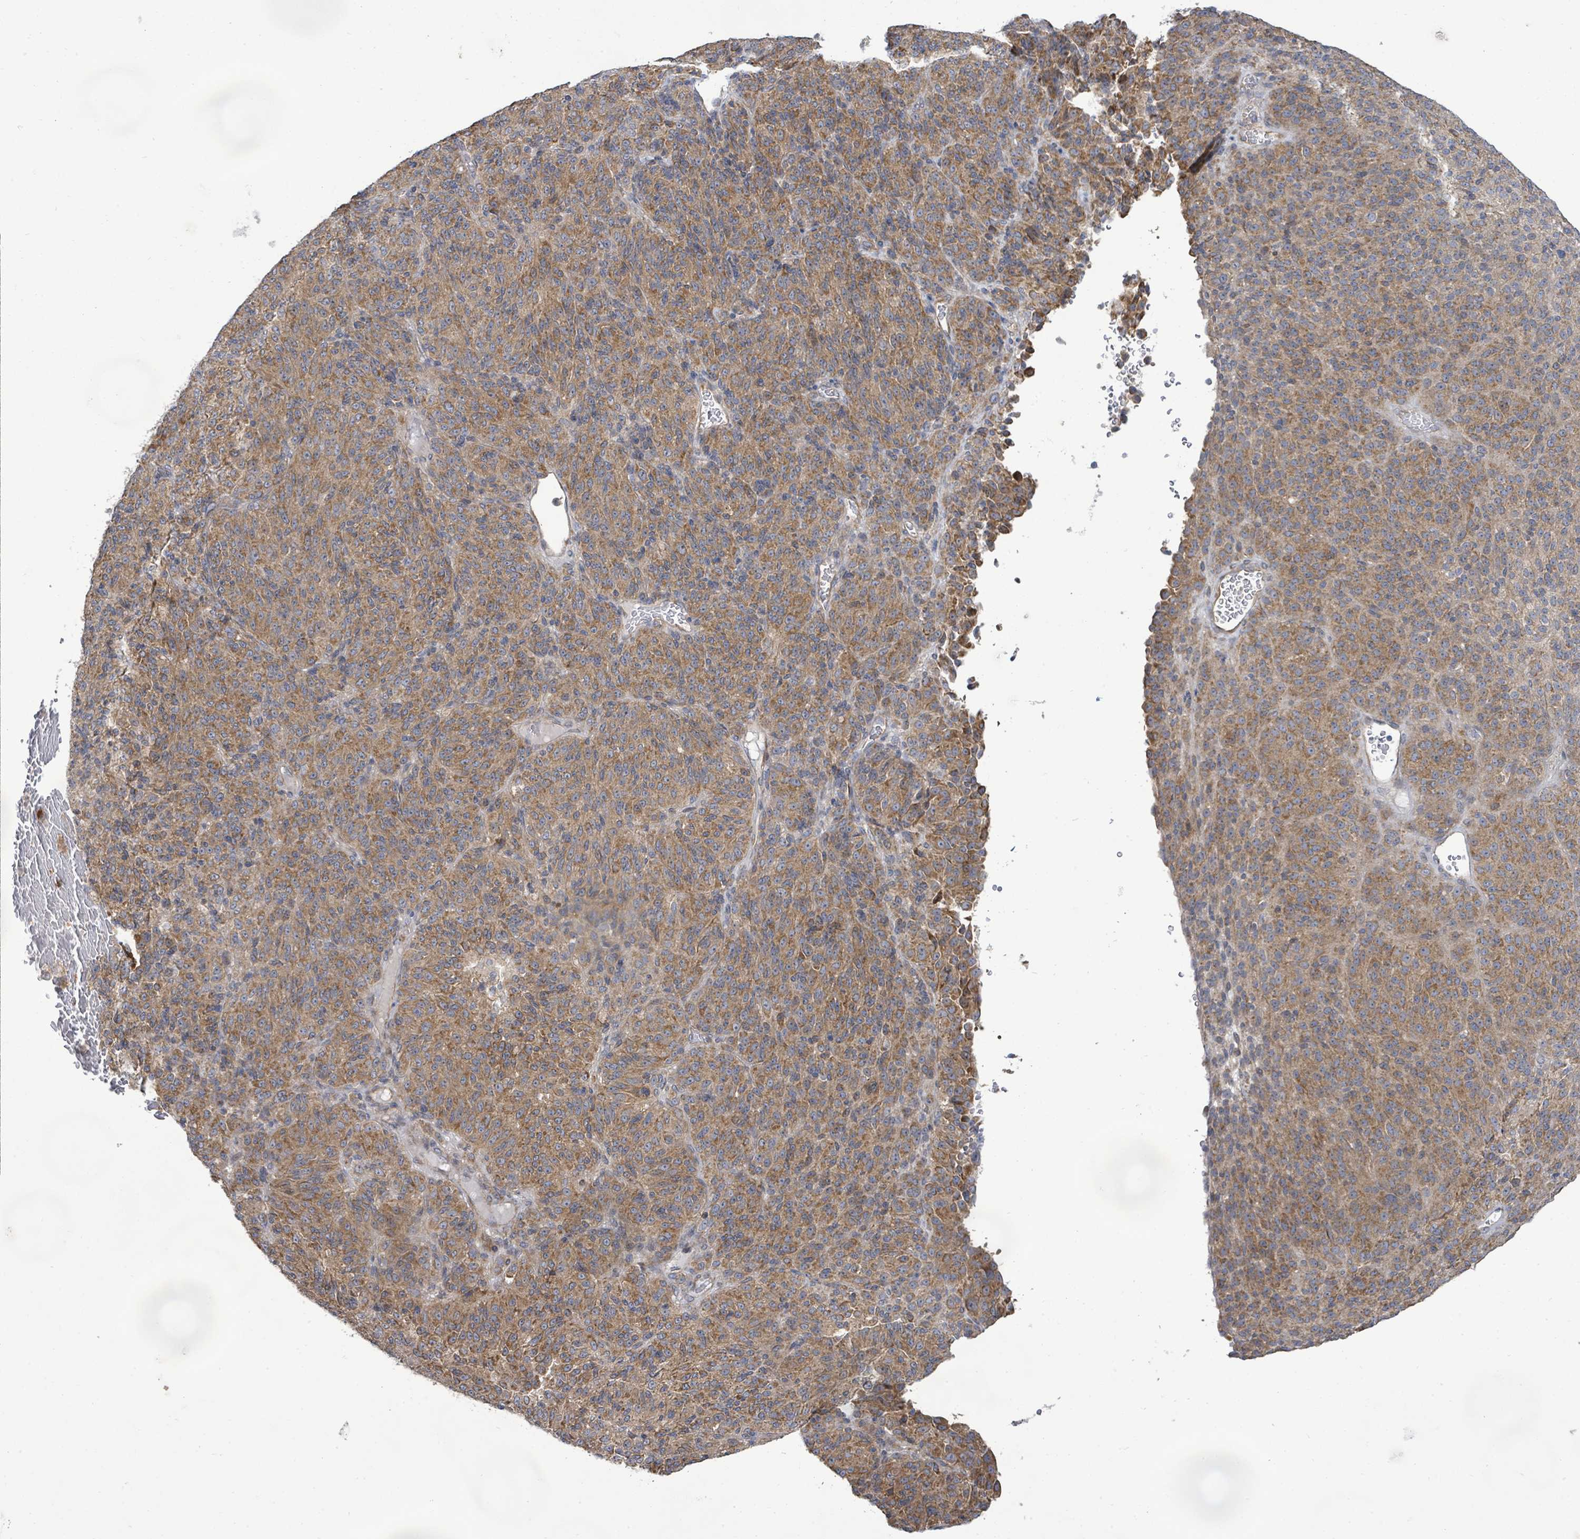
{"staining": {"intensity": "moderate", "quantity": ">75%", "location": "cytoplasmic/membranous"}, "tissue": "melanoma", "cell_type": "Tumor cells", "image_type": "cancer", "snomed": [{"axis": "morphology", "description": "Malignant melanoma, Metastatic site"}, {"axis": "topography", "description": "Brain"}], "caption": "Tumor cells exhibit medium levels of moderate cytoplasmic/membranous expression in approximately >75% of cells in human melanoma. The protein of interest is shown in brown color, while the nuclei are stained blue.", "gene": "KBTBD11", "patient": {"sex": "female", "age": 56}}